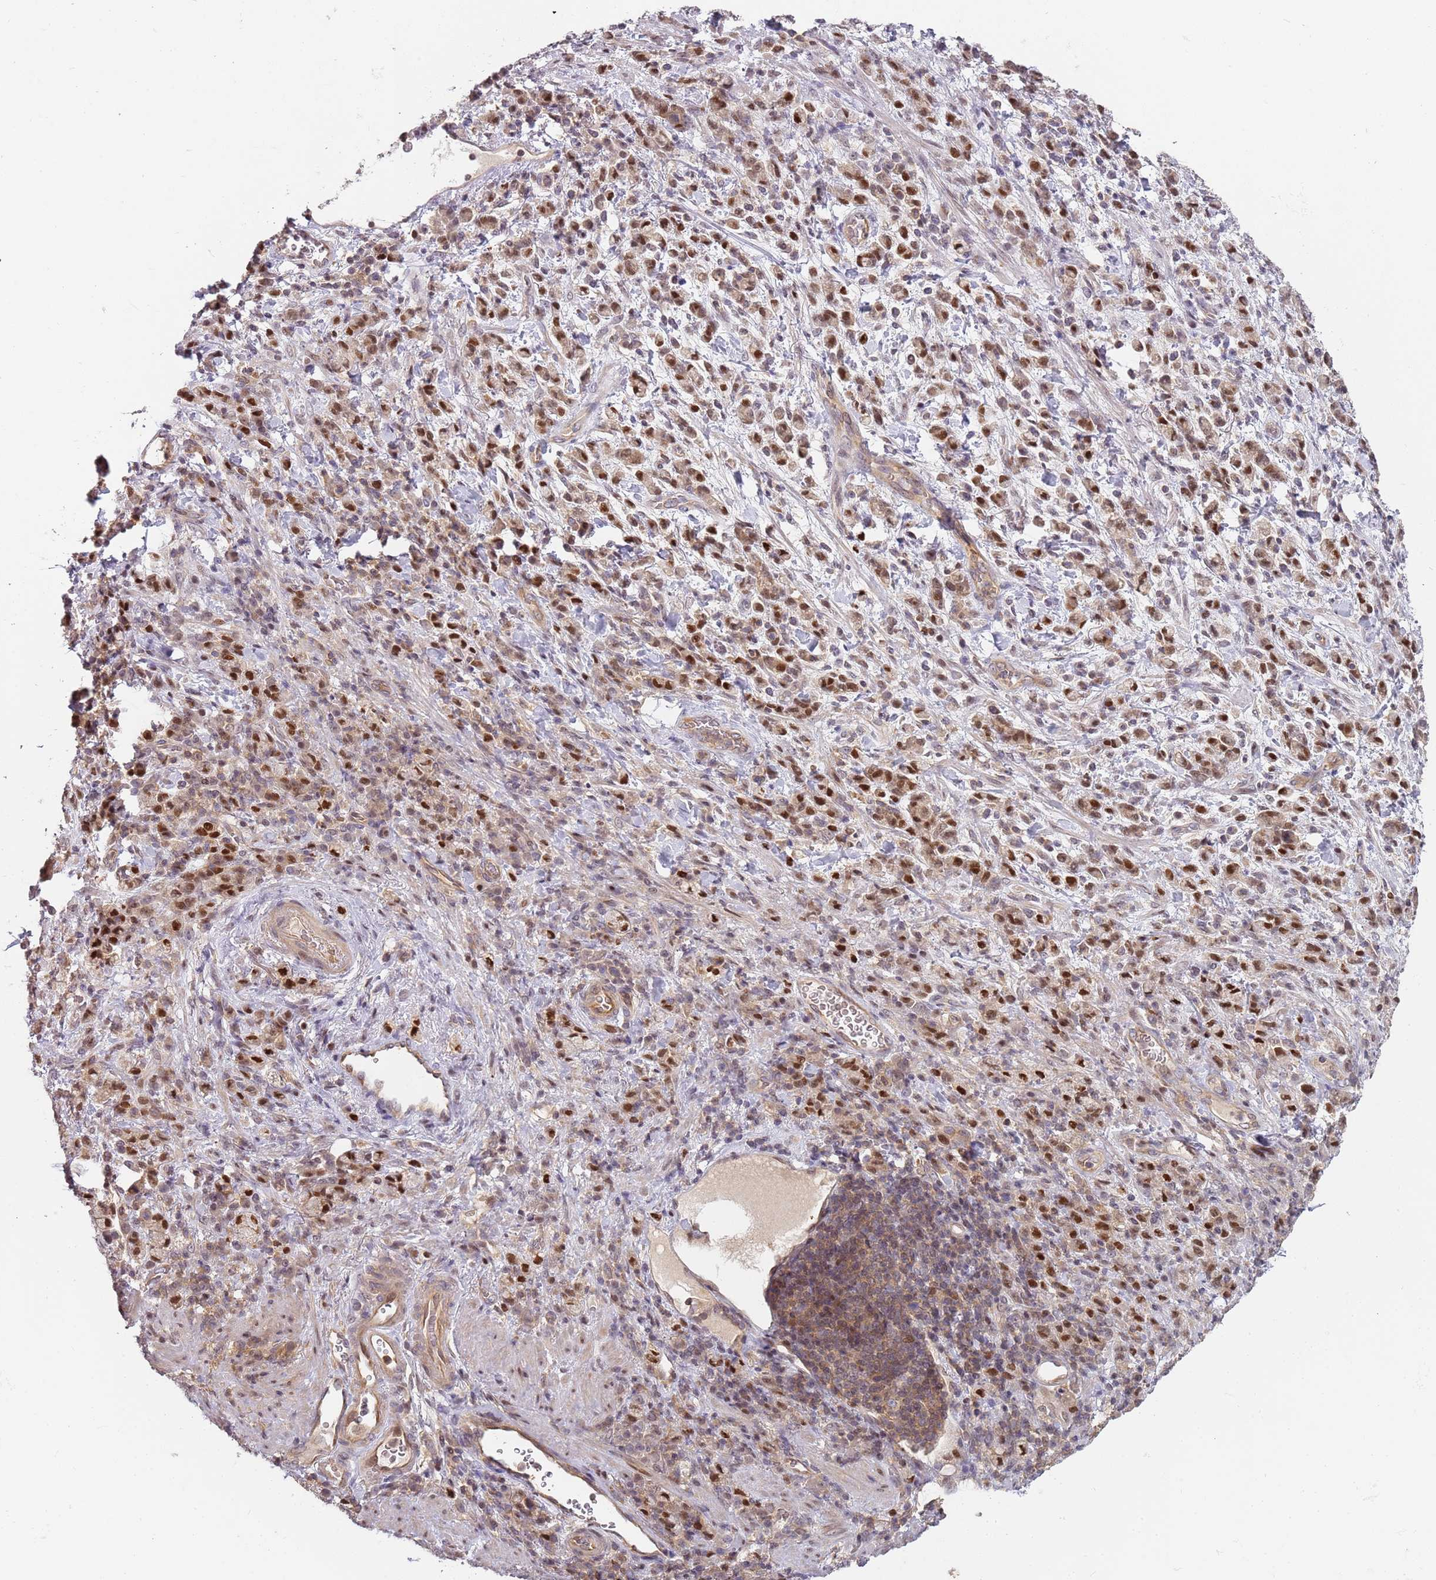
{"staining": {"intensity": "strong", "quantity": ">75%", "location": "nuclear"}, "tissue": "stomach cancer", "cell_type": "Tumor cells", "image_type": "cancer", "snomed": [{"axis": "morphology", "description": "Adenocarcinoma, NOS"}, {"axis": "topography", "description": "Stomach"}], "caption": "Immunohistochemistry (DAB (3,3'-diaminobenzidine)) staining of stomach adenocarcinoma demonstrates strong nuclear protein expression in approximately >75% of tumor cells.", "gene": "GSTO2", "patient": {"sex": "male", "age": 76}}